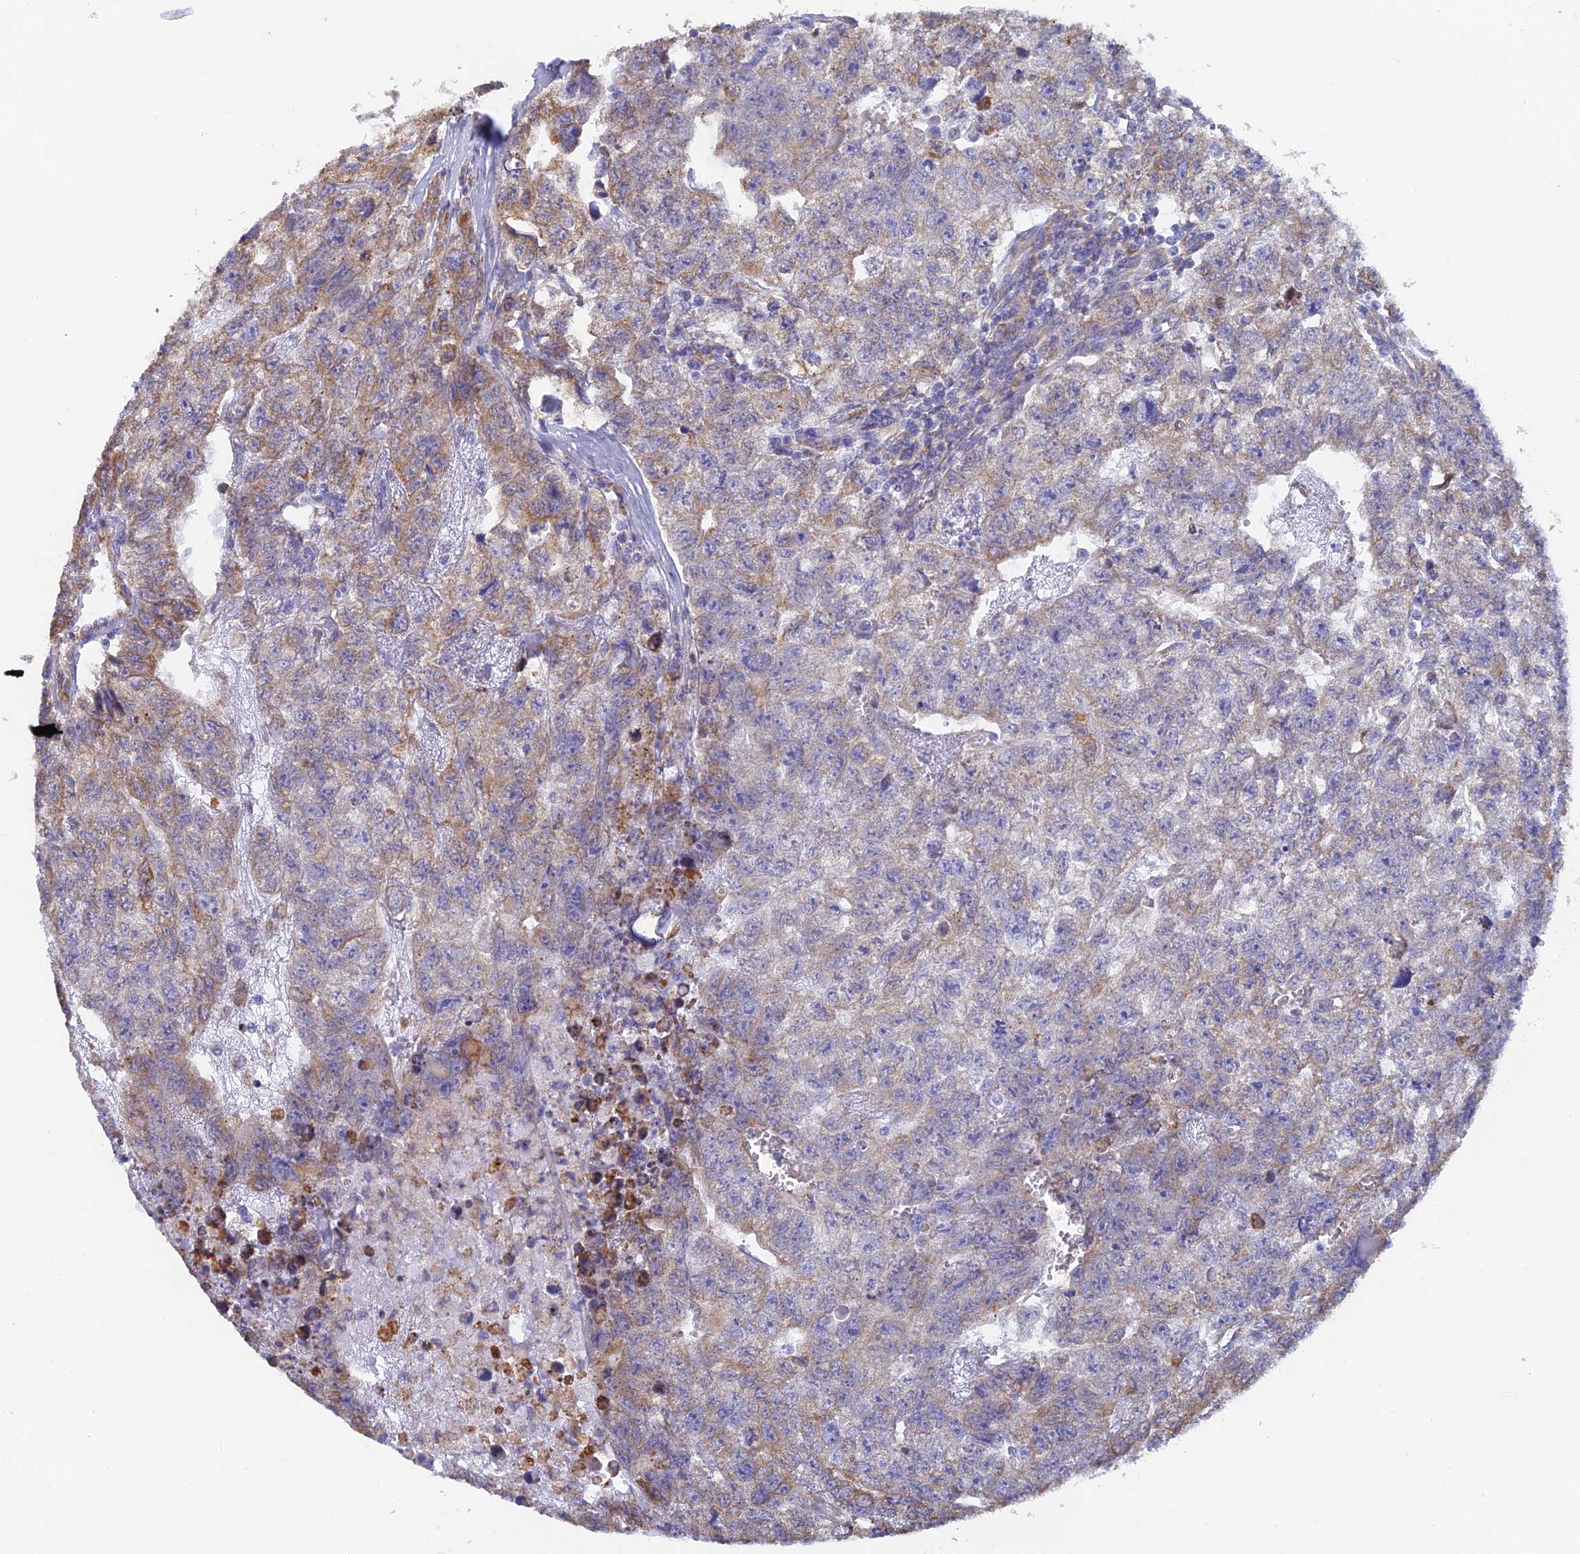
{"staining": {"intensity": "weak", "quantity": "<25%", "location": "cytoplasmic/membranous"}, "tissue": "testis cancer", "cell_type": "Tumor cells", "image_type": "cancer", "snomed": [{"axis": "morphology", "description": "Carcinoma, Embryonal, NOS"}, {"axis": "topography", "description": "Testis"}], "caption": "Tumor cells are negative for protein expression in human testis embryonal carcinoma. Brightfield microscopy of immunohistochemistry (IHC) stained with DAB (3,3'-diaminobenzidine) (brown) and hematoxylin (blue), captured at high magnification.", "gene": "WDR35", "patient": {"sex": "male", "age": 26}}